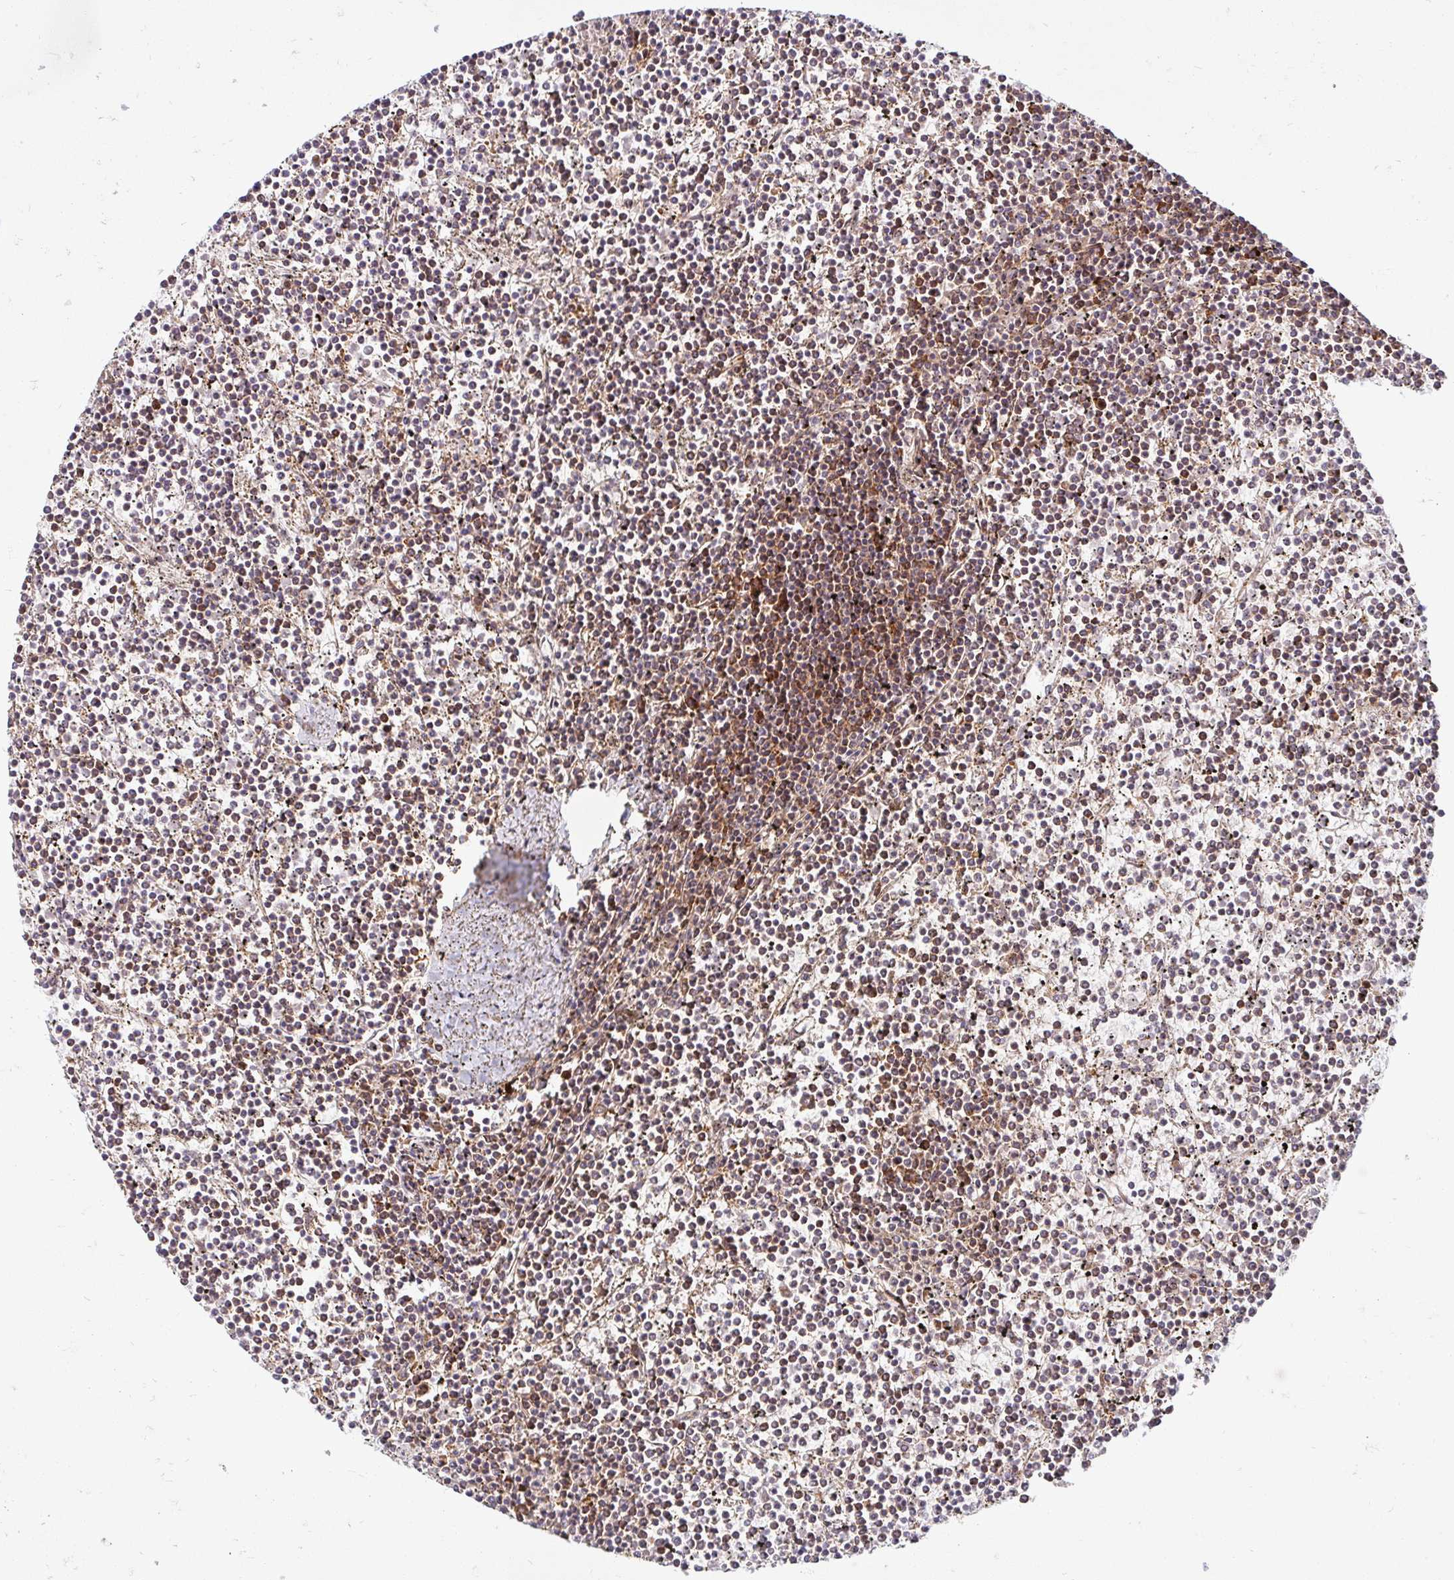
{"staining": {"intensity": "moderate", "quantity": ">75%", "location": "cytoplasmic/membranous"}, "tissue": "lymphoma", "cell_type": "Tumor cells", "image_type": "cancer", "snomed": [{"axis": "morphology", "description": "Malignant lymphoma, non-Hodgkin's type, Low grade"}, {"axis": "topography", "description": "Spleen"}], "caption": "Human lymphoma stained with a protein marker demonstrates moderate staining in tumor cells.", "gene": "BTF3", "patient": {"sex": "female", "age": 19}}